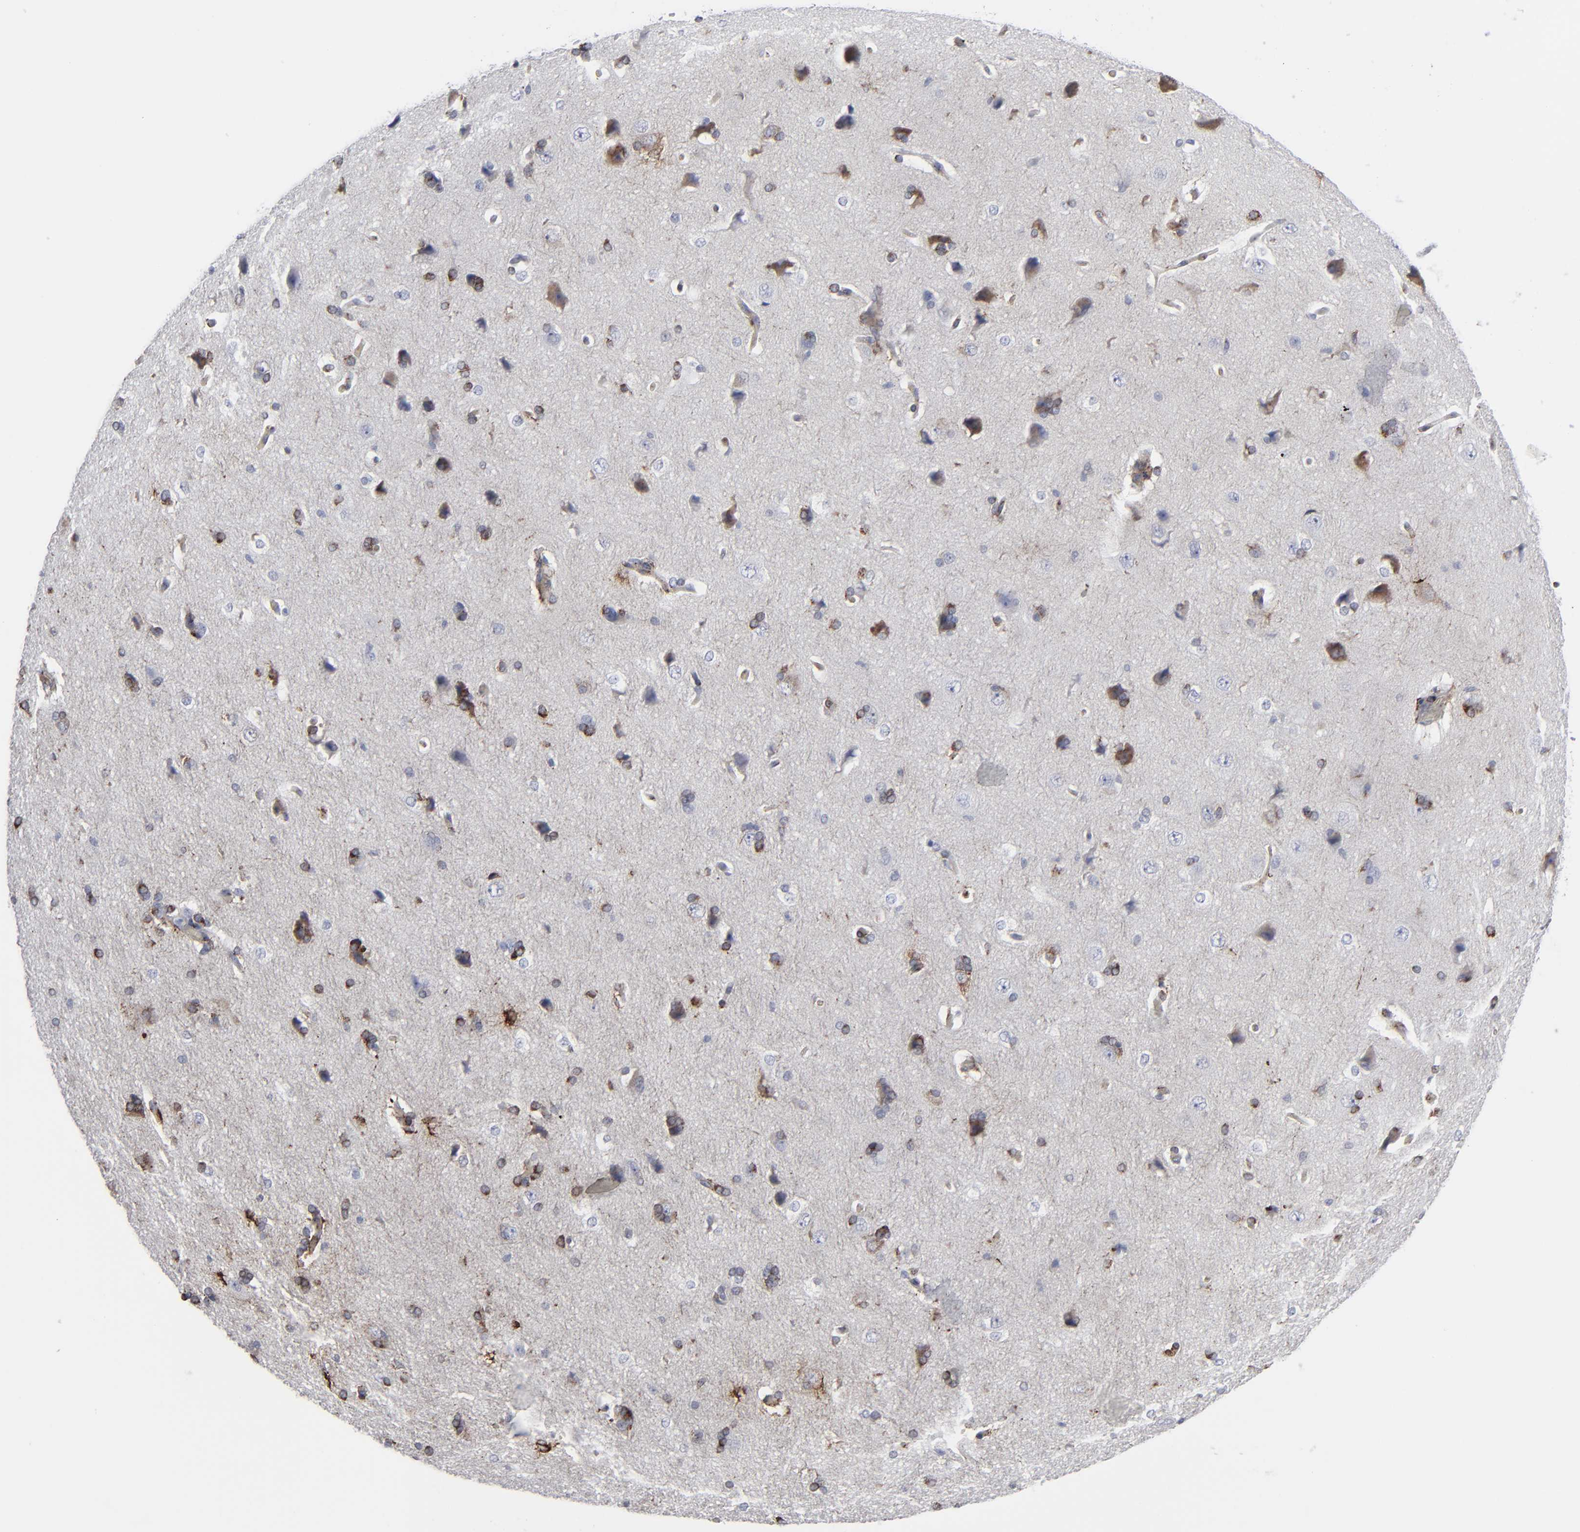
{"staining": {"intensity": "moderate", "quantity": ">75%", "location": "cytoplasmic/membranous"}, "tissue": "cerebral cortex", "cell_type": "Endothelial cells", "image_type": "normal", "snomed": [{"axis": "morphology", "description": "Normal tissue, NOS"}, {"axis": "topography", "description": "Cerebral cortex"}], "caption": "Immunohistochemical staining of benign cerebral cortex shows medium levels of moderate cytoplasmic/membranous staining in approximately >75% of endothelial cells.", "gene": "SPARC", "patient": {"sex": "female", "age": 45}}